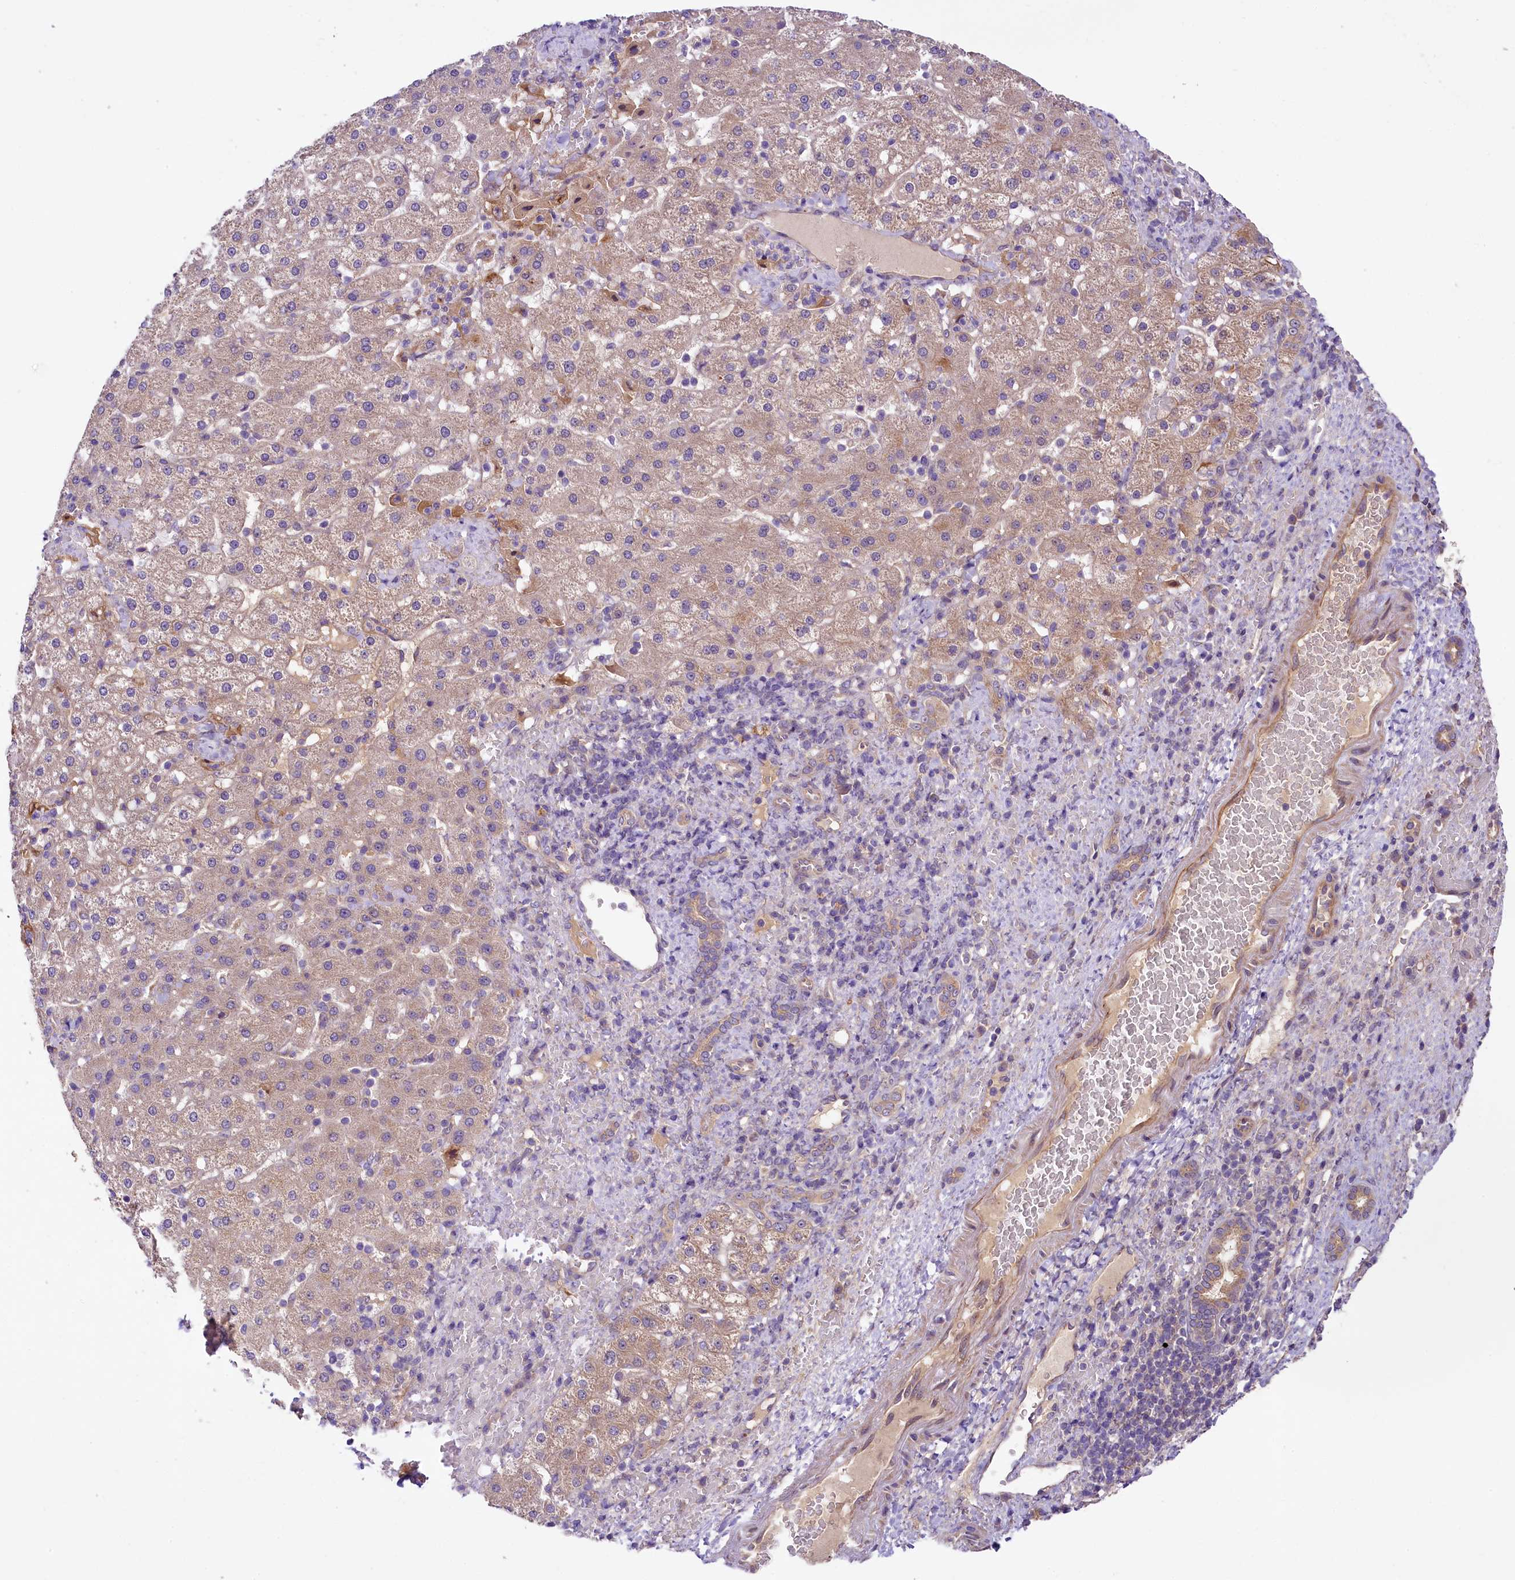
{"staining": {"intensity": "weak", "quantity": ">75%", "location": "cytoplasmic/membranous"}, "tissue": "liver cancer", "cell_type": "Tumor cells", "image_type": "cancer", "snomed": [{"axis": "morphology", "description": "Normal tissue, NOS"}, {"axis": "morphology", "description": "Carcinoma, Hepatocellular, NOS"}, {"axis": "topography", "description": "Liver"}], "caption": "Protein expression analysis of human liver cancer (hepatocellular carcinoma) reveals weak cytoplasmic/membranous expression in approximately >75% of tumor cells.", "gene": "UBXN6", "patient": {"sex": "male", "age": 57}}